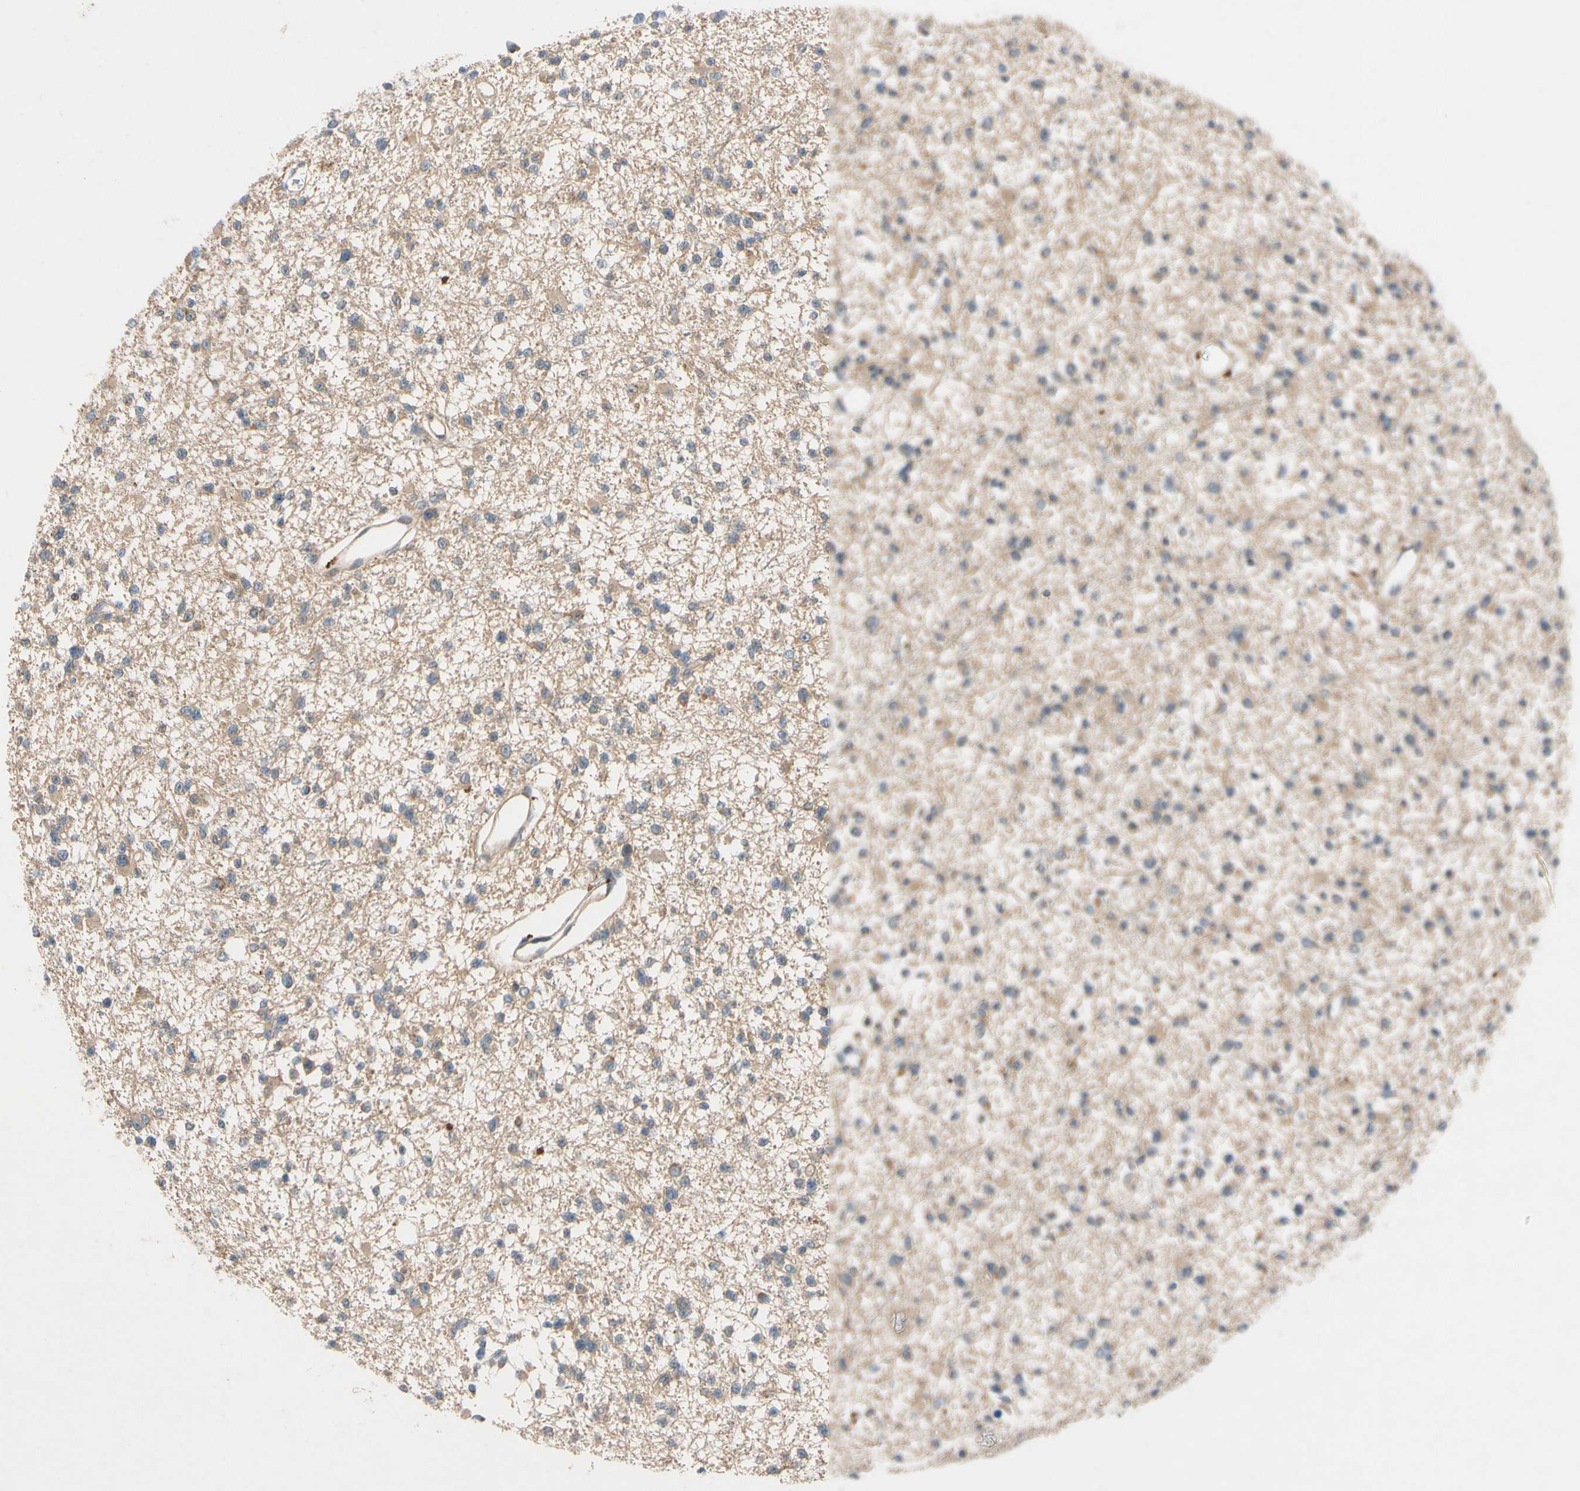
{"staining": {"intensity": "weak", "quantity": ">75%", "location": "cytoplasmic/membranous"}, "tissue": "glioma", "cell_type": "Tumor cells", "image_type": "cancer", "snomed": [{"axis": "morphology", "description": "Glioma, malignant, Low grade"}, {"axis": "topography", "description": "Brain"}], "caption": "About >75% of tumor cells in human glioma show weak cytoplasmic/membranous protein positivity as visualized by brown immunohistochemical staining.", "gene": "MBTPS2", "patient": {"sex": "female", "age": 22}}